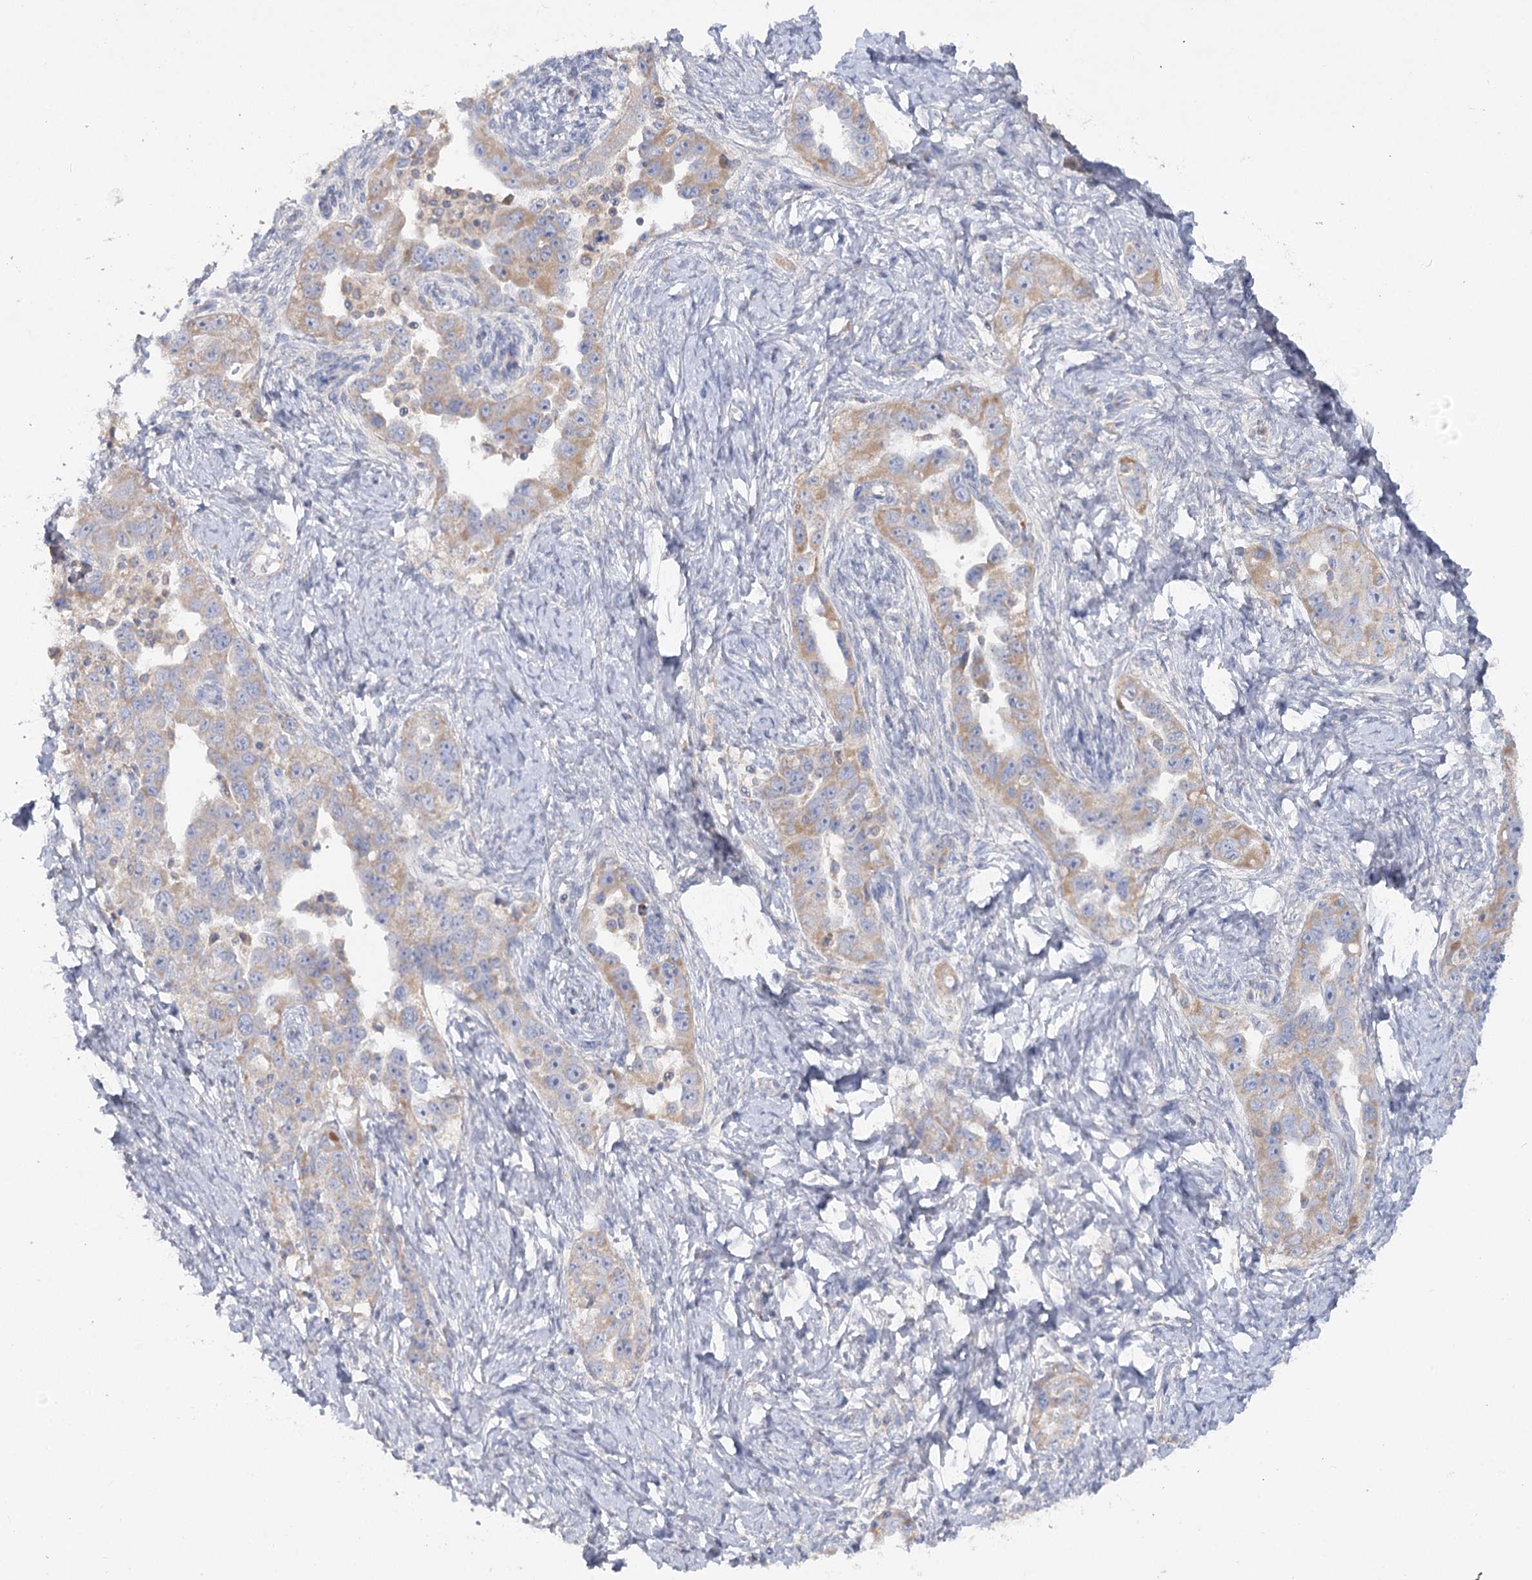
{"staining": {"intensity": "moderate", "quantity": "25%-75%", "location": "cytoplasmic/membranous"}, "tissue": "ovarian cancer", "cell_type": "Tumor cells", "image_type": "cancer", "snomed": [{"axis": "morphology", "description": "Carcinoma, NOS"}, {"axis": "morphology", "description": "Cystadenocarcinoma, serous, NOS"}, {"axis": "topography", "description": "Ovary"}], "caption": "Immunohistochemistry image of ovarian serous cystadenocarcinoma stained for a protein (brown), which displays medium levels of moderate cytoplasmic/membranous positivity in about 25%-75% of tumor cells.", "gene": "TMEM187", "patient": {"sex": "female", "age": 69}}